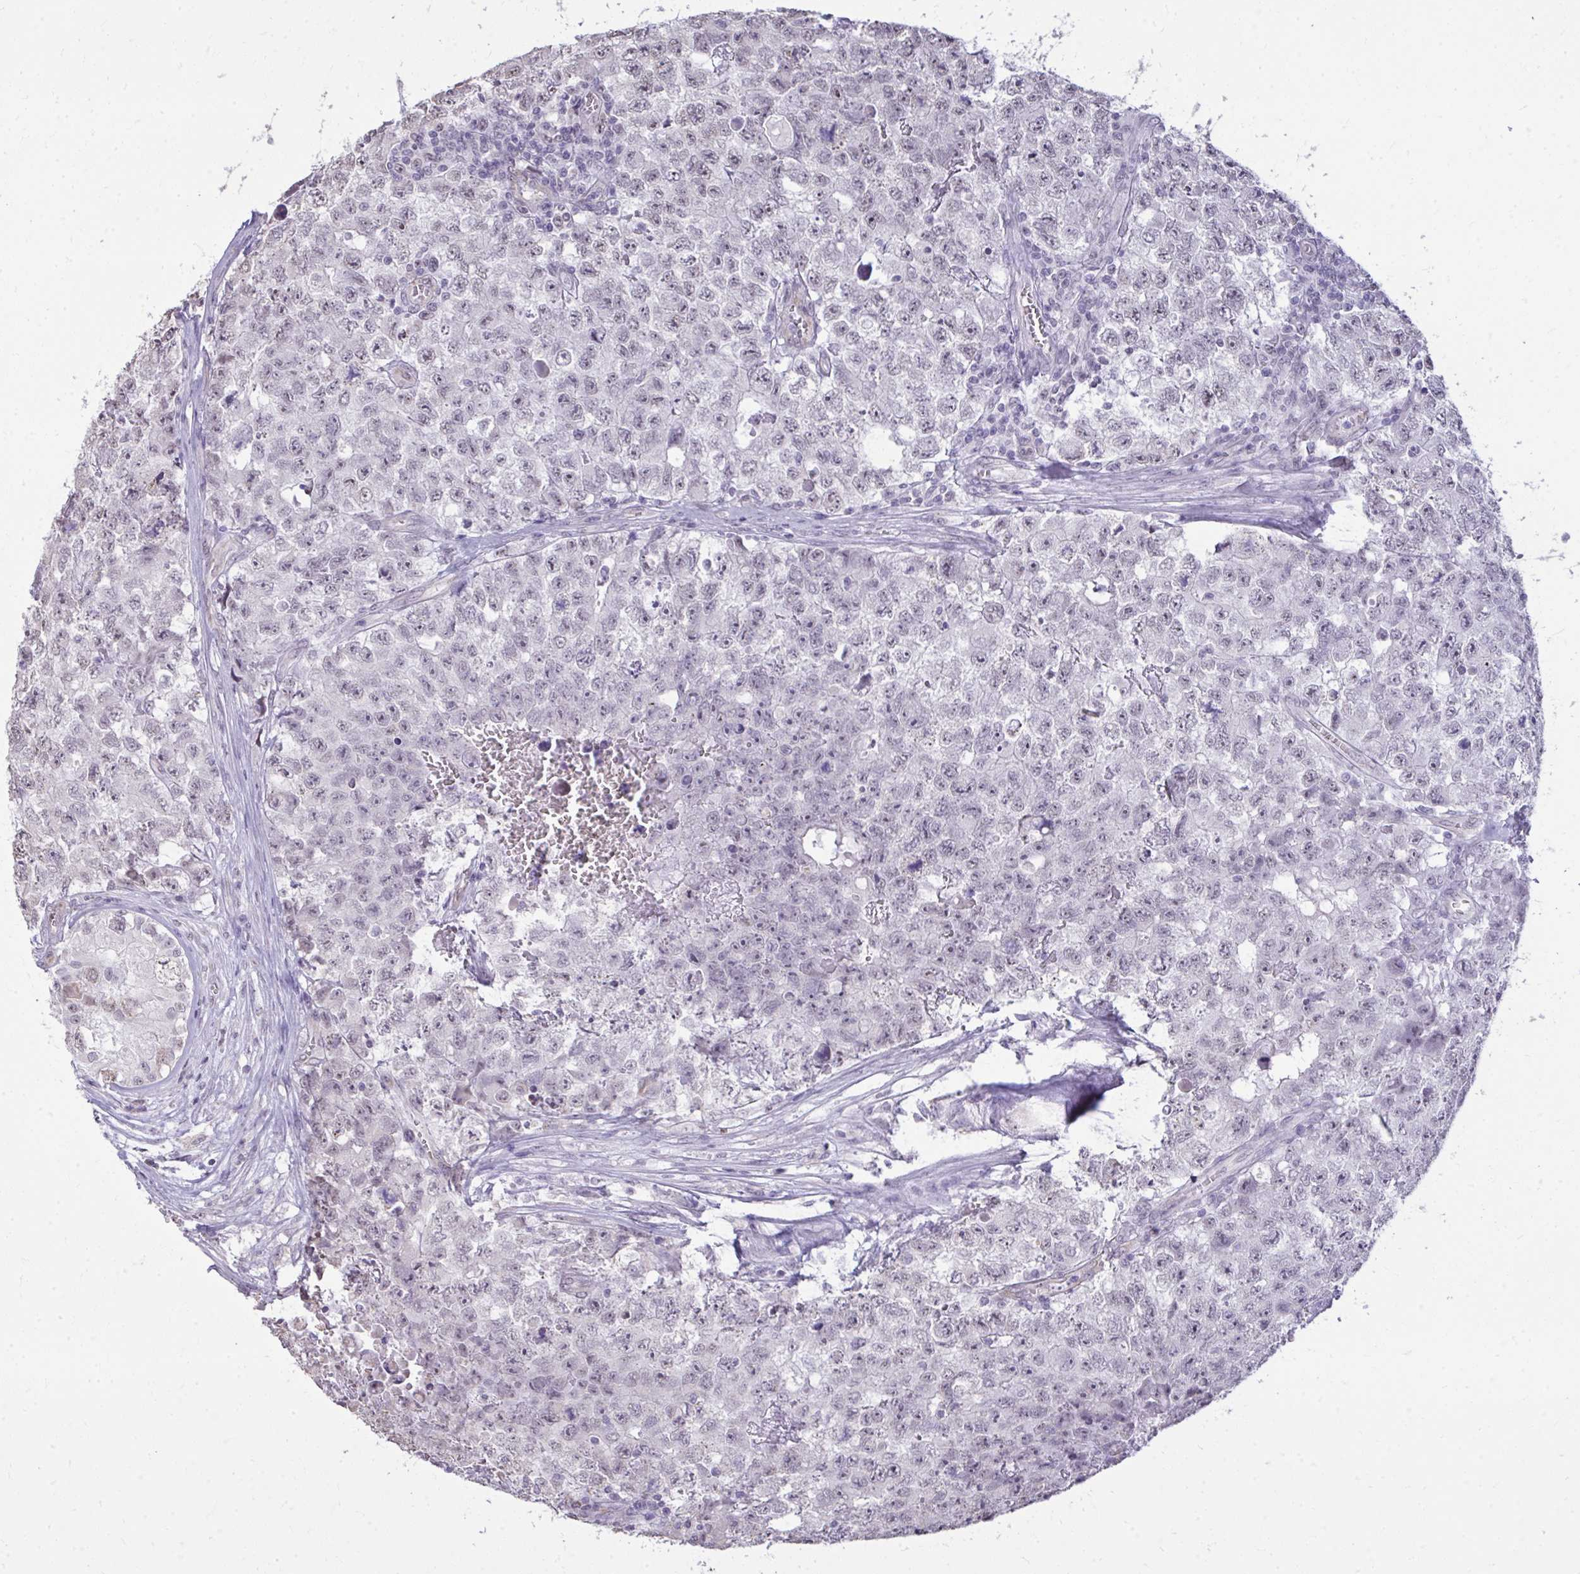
{"staining": {"intensity": "negative", "quantity": "none", "location": "none"}, "tissue": "testis cancer", "cell_type": "Tumor cells", "image_type": "cancer", "snomed": [{"axis": "morphology", "description": "Carcinoma, Embryonal, NOS"}, {"axis": "topography", "description": "Testis"}], "caption": "This is a micrograph of IHC staining of testis embryonal carcinoma, which shows no positivity in tumor cells.", "gene": "NPPA", "patient": {"sex": "male", "age": 18}}